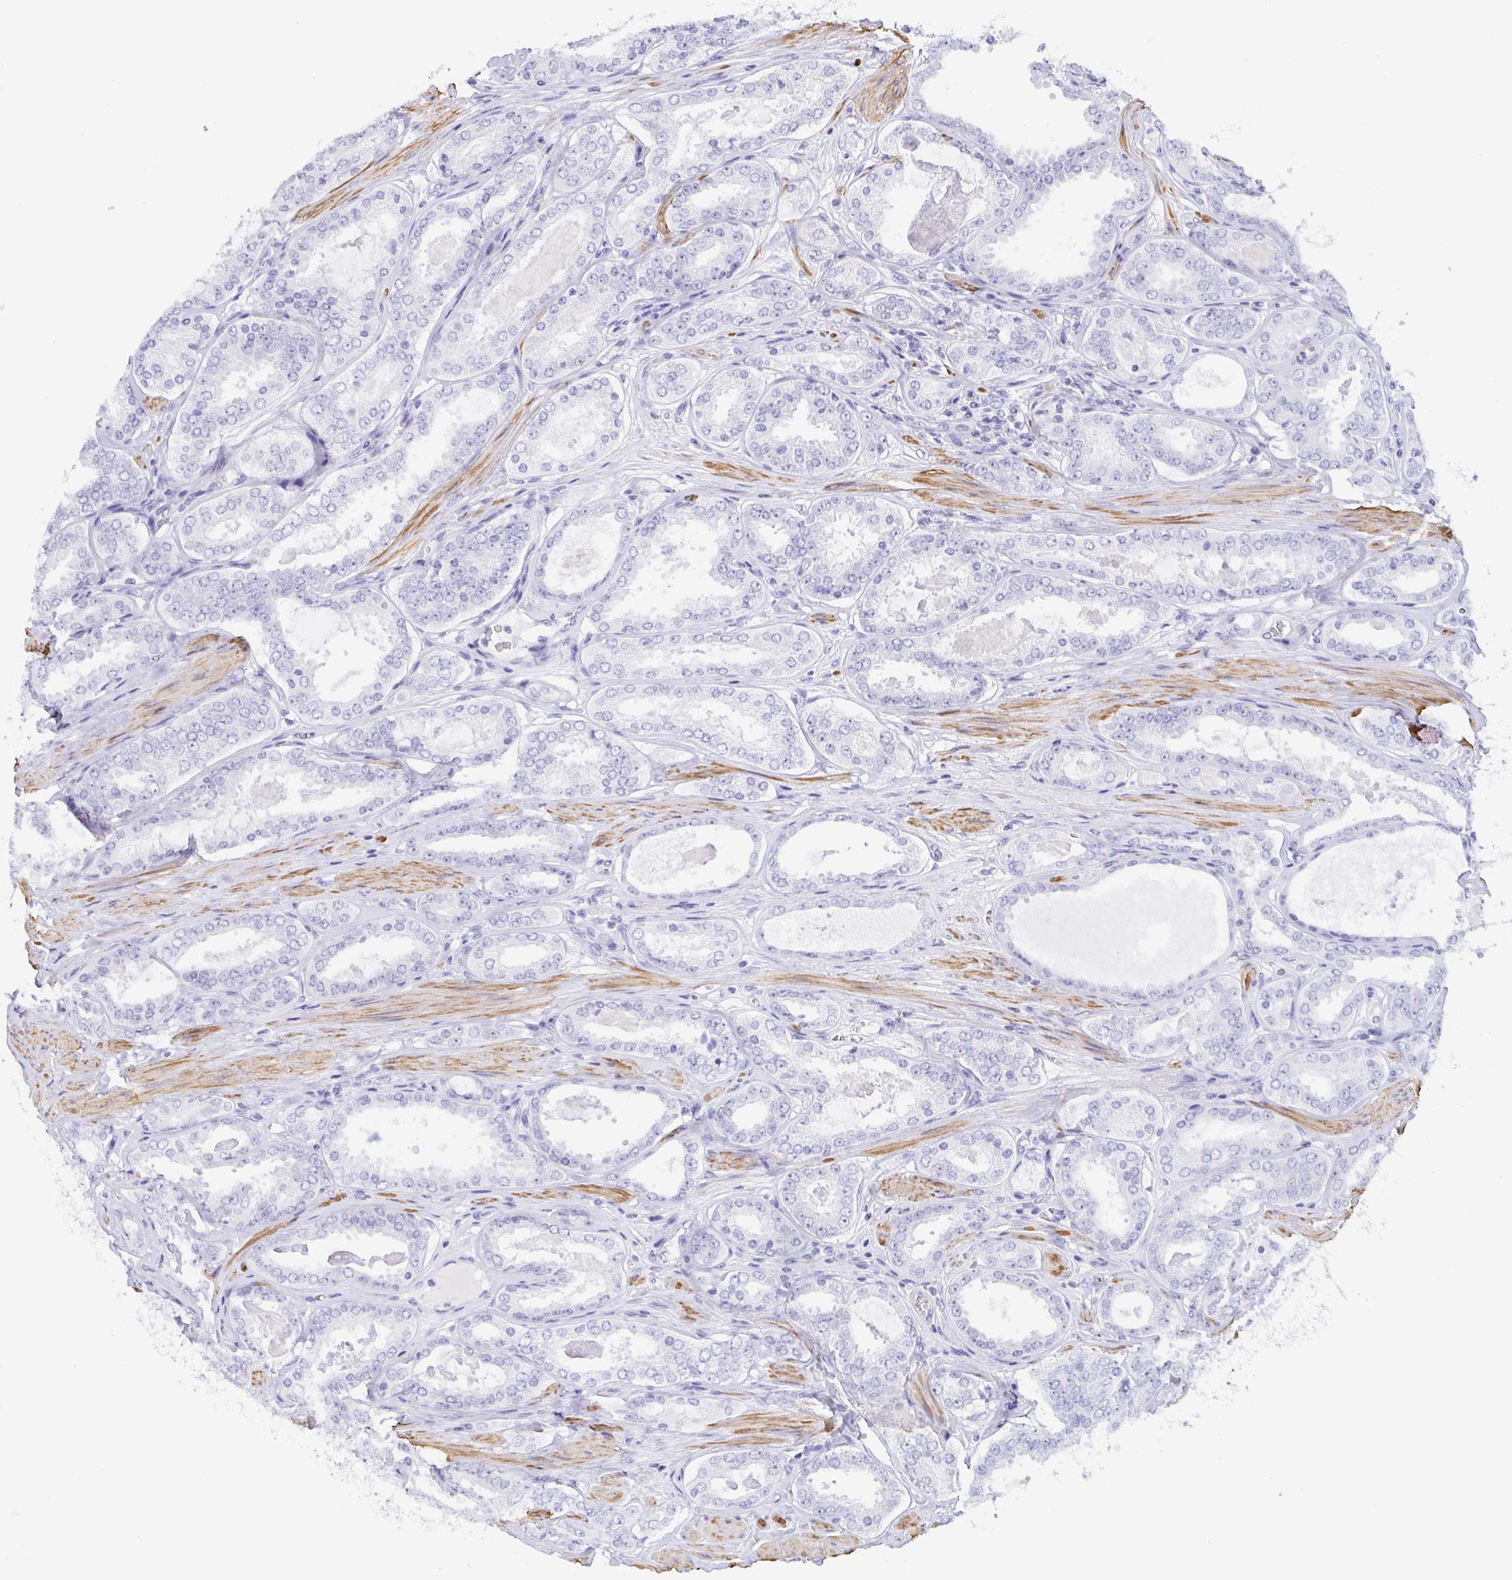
{"staining": {"intensity": "negative", "quantity": "none", "location": "none"}, "tissue": "prostate cancer", "cell_type": "Tumor cells", "image_type": "cancer", "snomed": [{"axis": "morphology", "description": "Adenocarcinoma, High grade"}, {"axis": "topography", "description": "Prostate"}], "caption": "High magnification brightfield microscopy of prostate cancer (adenocarcinoma (high-grade)) stained with DAB (3,3'-diaminobenzidine) (brown) and counterstained with hematoxylin (blue): tumor cells show no significant expression.", "gene": "MYL7", "patient": {"sex": "male", "age": 63}}